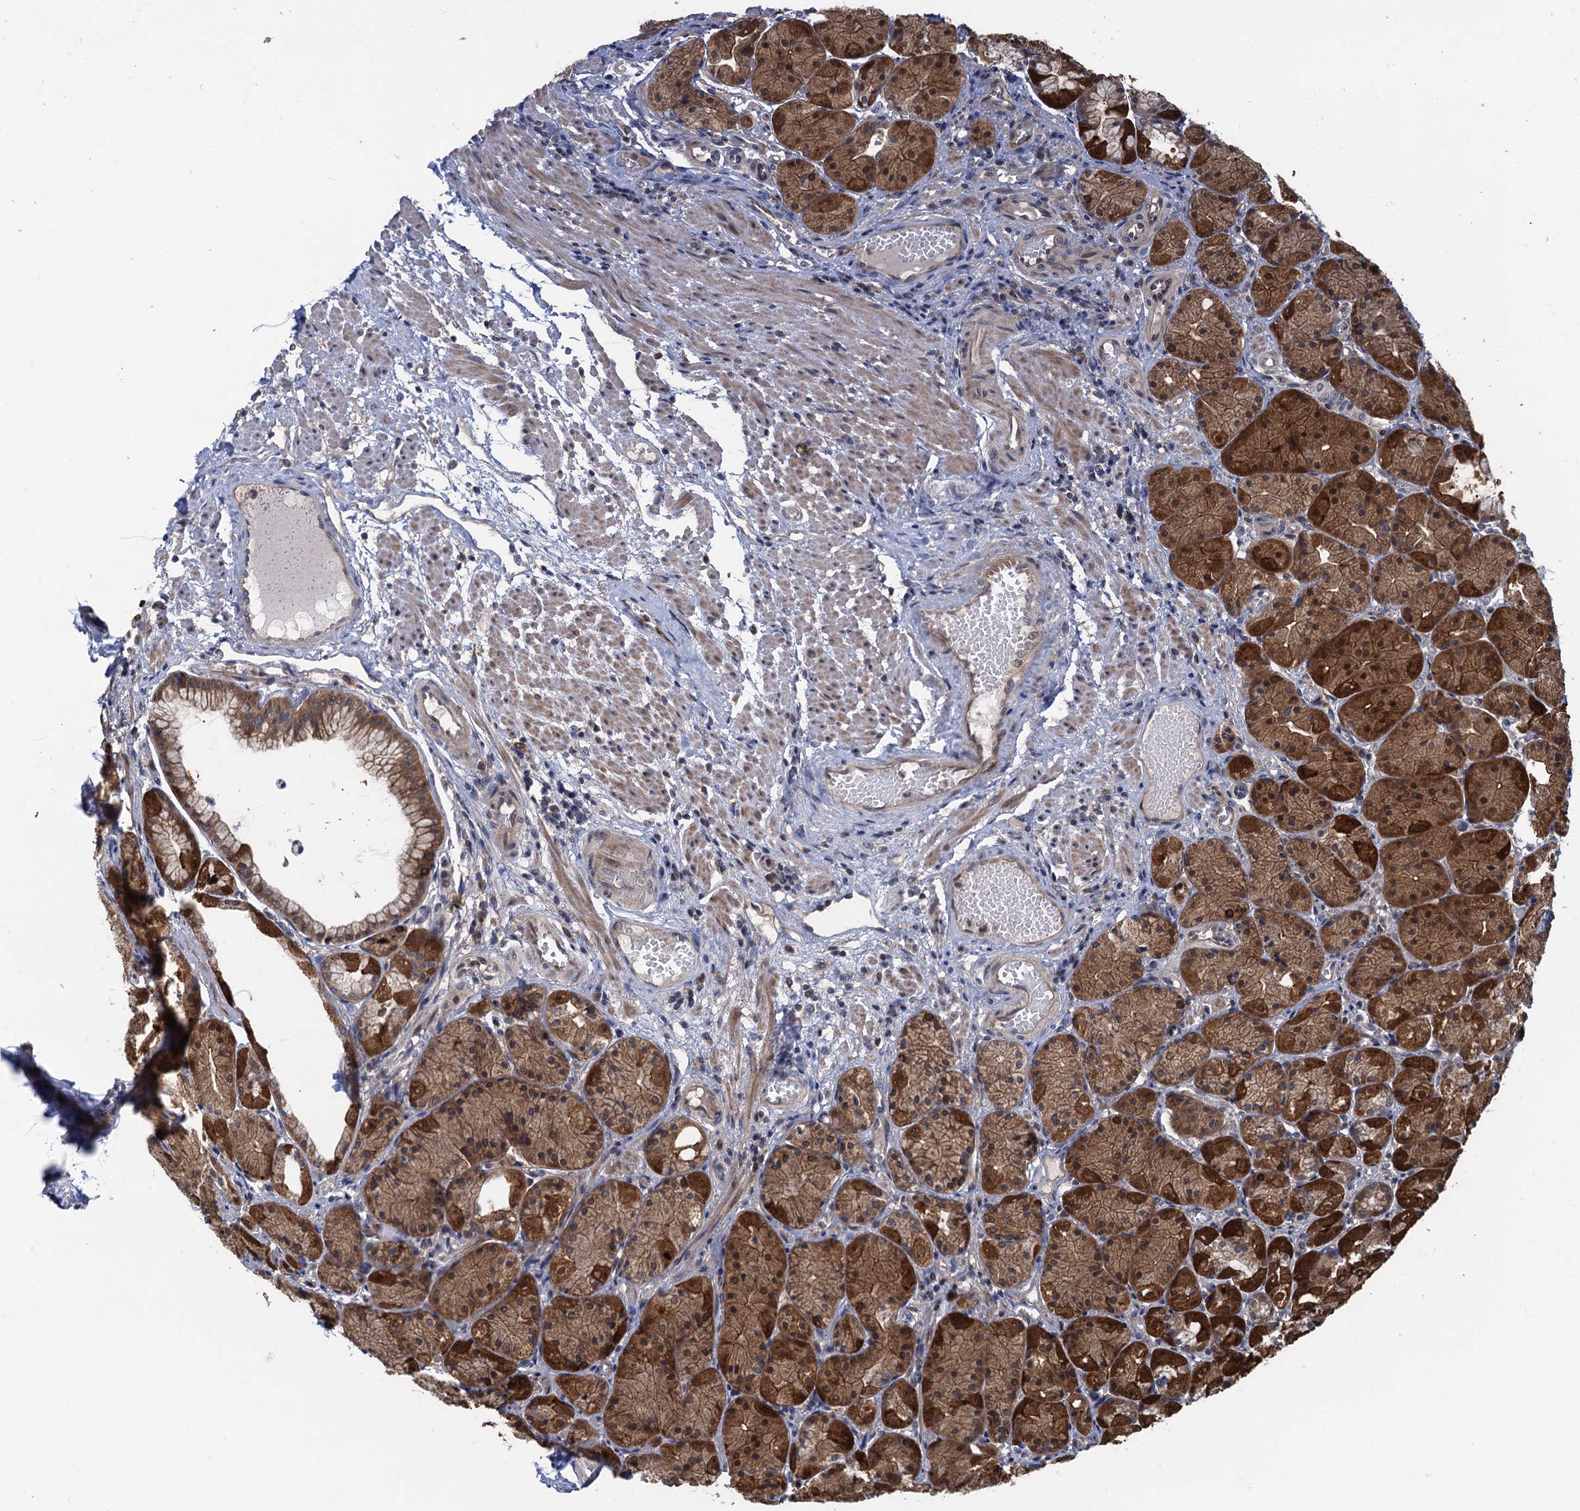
{"staining": {"intensity": "strong", "quantity": "25%-75%", "location": "cytoplasmic/membranous,nuclear"}, "tissue": "stomach", "cell_type": "Glandular cells", "image_type": "normal", "snomed": [{"axis": "morphology", "description": "Normal tissue, NOS"}, {"axis": "topography", "description": "Stomach, upper"}], "caption": "Stomach stained with DAB IHC demonstrates high levels of strong cytoplasmic/membranous,nuclear staining in about 25%-75% of glandular cells.", "gene": "CNTN5", "patient": {"sex": "male", "age": 72}}